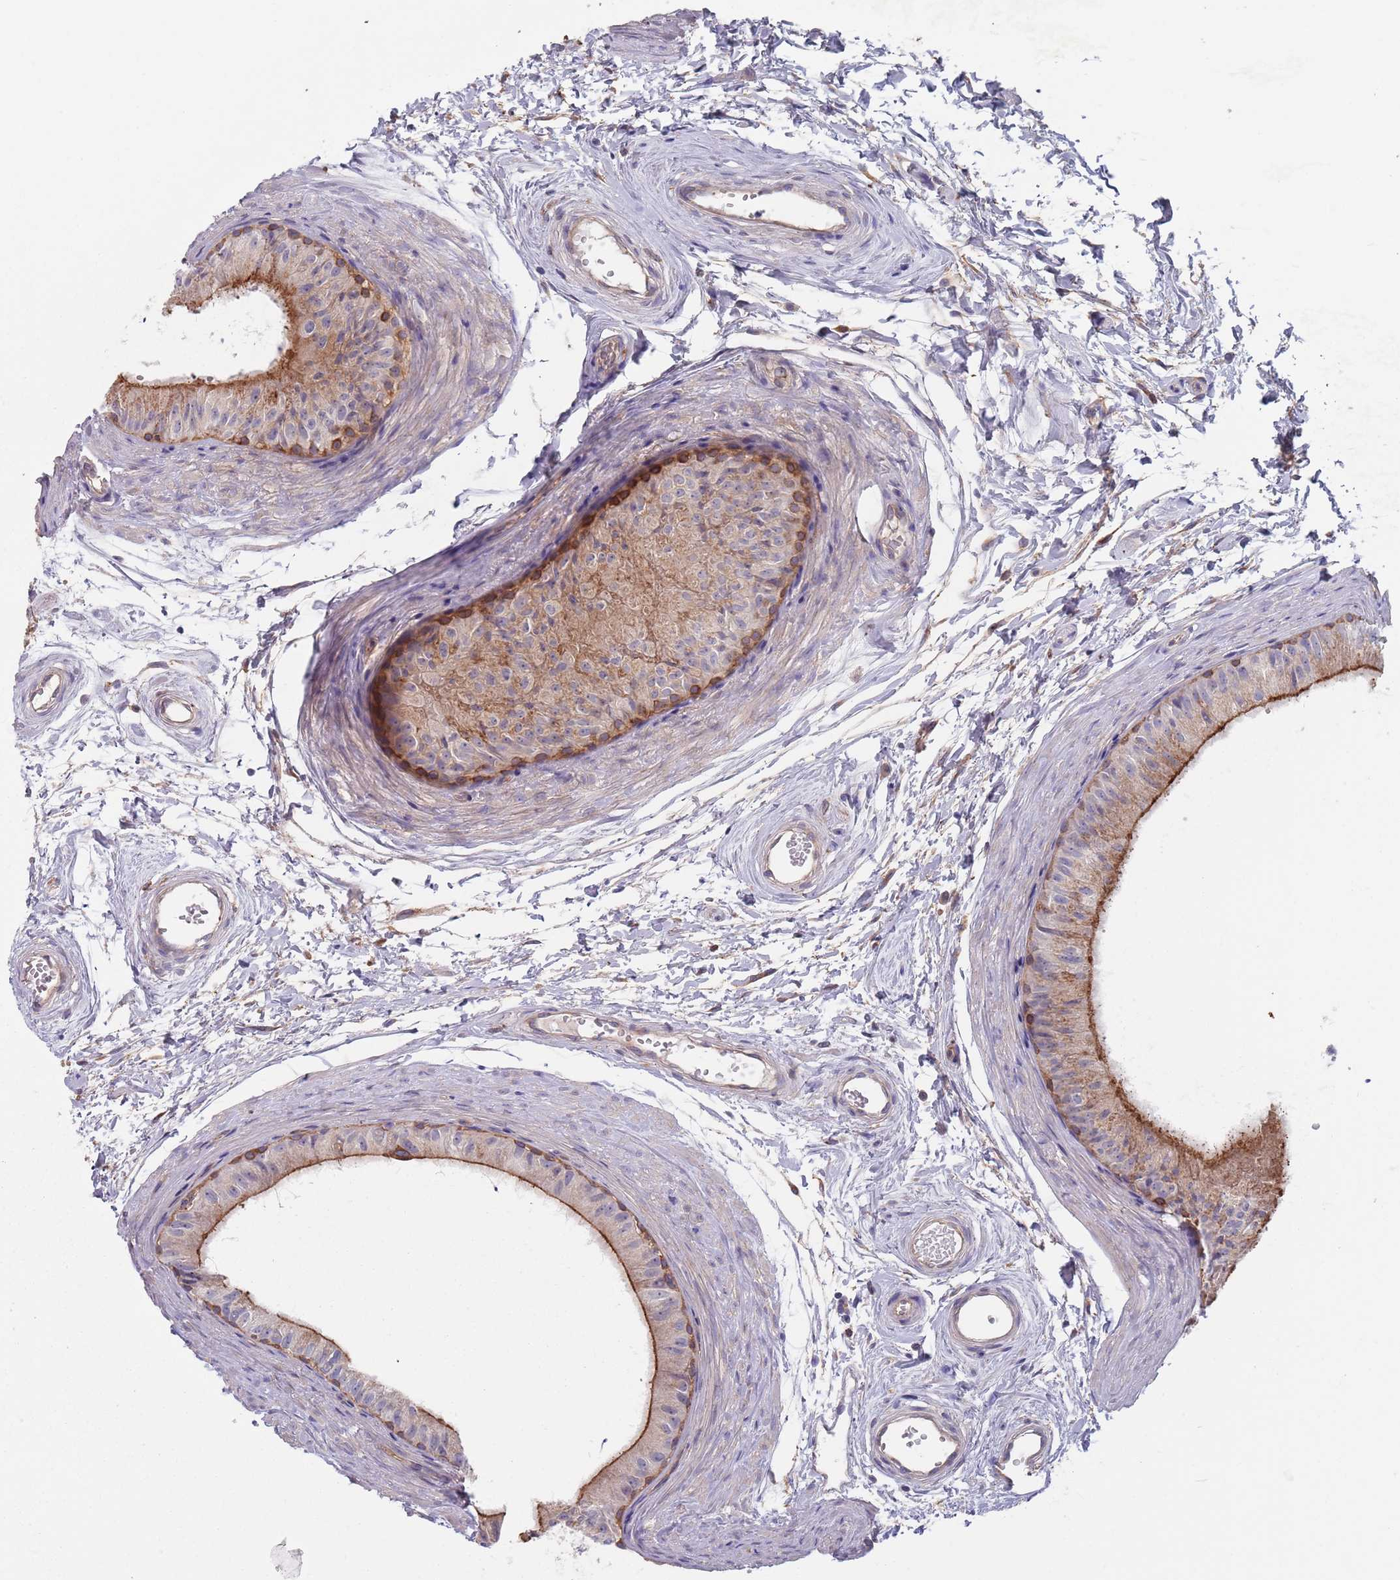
{"staining": {"intensity": "moderate", "quantity": "25%-75%", "location": "cytoplasmic/membranous"}, "tissue": "epididymis", "cell_type": "Glandular cells", "image_type": "normal", "snomed": [{"axis": "morphology", "description": "Normal tissue, NOS"}, {"axis": "topography", "description": "Epididymis"}], "caption": "The photomicrograph displays a brown stain indicating the presence of a protein in the cytoplasmic/membranous of glandular cells in epididymis. Nuclei are stained in blue.", "gene": "APPL2", "patient": {"sex": "male", "age": 56}}